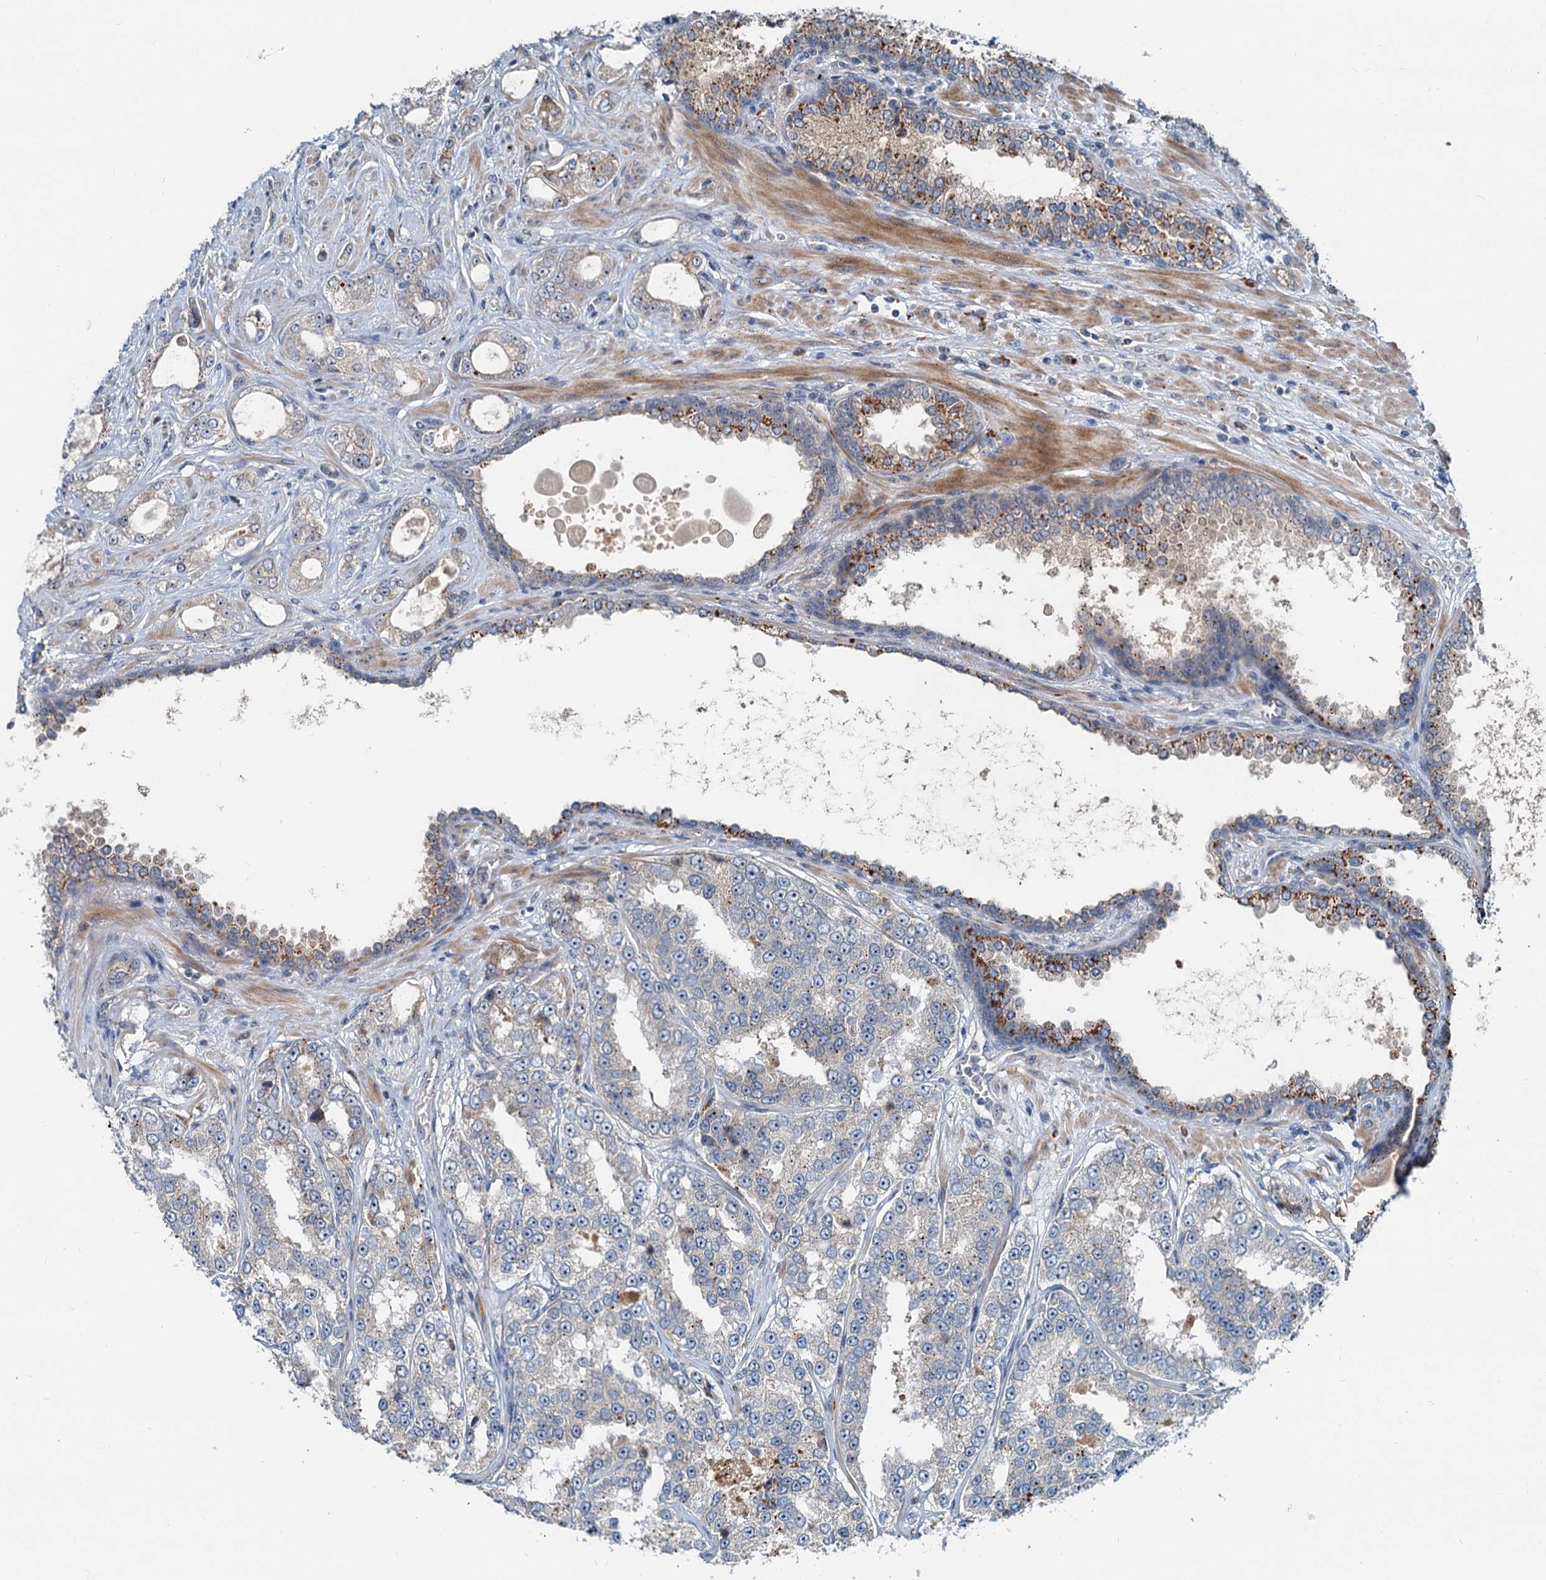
{"staining": {"intensity": "moderate", "quantity": "<25%", "location": "cytoplasmic/membranous"}, "tissue": "prostate cancer", "cell_type": "Tumor cells", "image_type": "cancer", "snomed": [{"axis": "morphology", "description": "Normal tissue, NOS"}, {"axis": "morphology", "description": "Adenocarcinoma, High grade"}, {"axis": "topography", "description": "Prostate"}], "caption": "A low amount of moderate cytoplasmic/membranous staining is identified in approximately <25% of tumor cells in prostate cancer tissue.", "gene": "RGS7BP", "patient": {"sex": "male", "age": 83}}